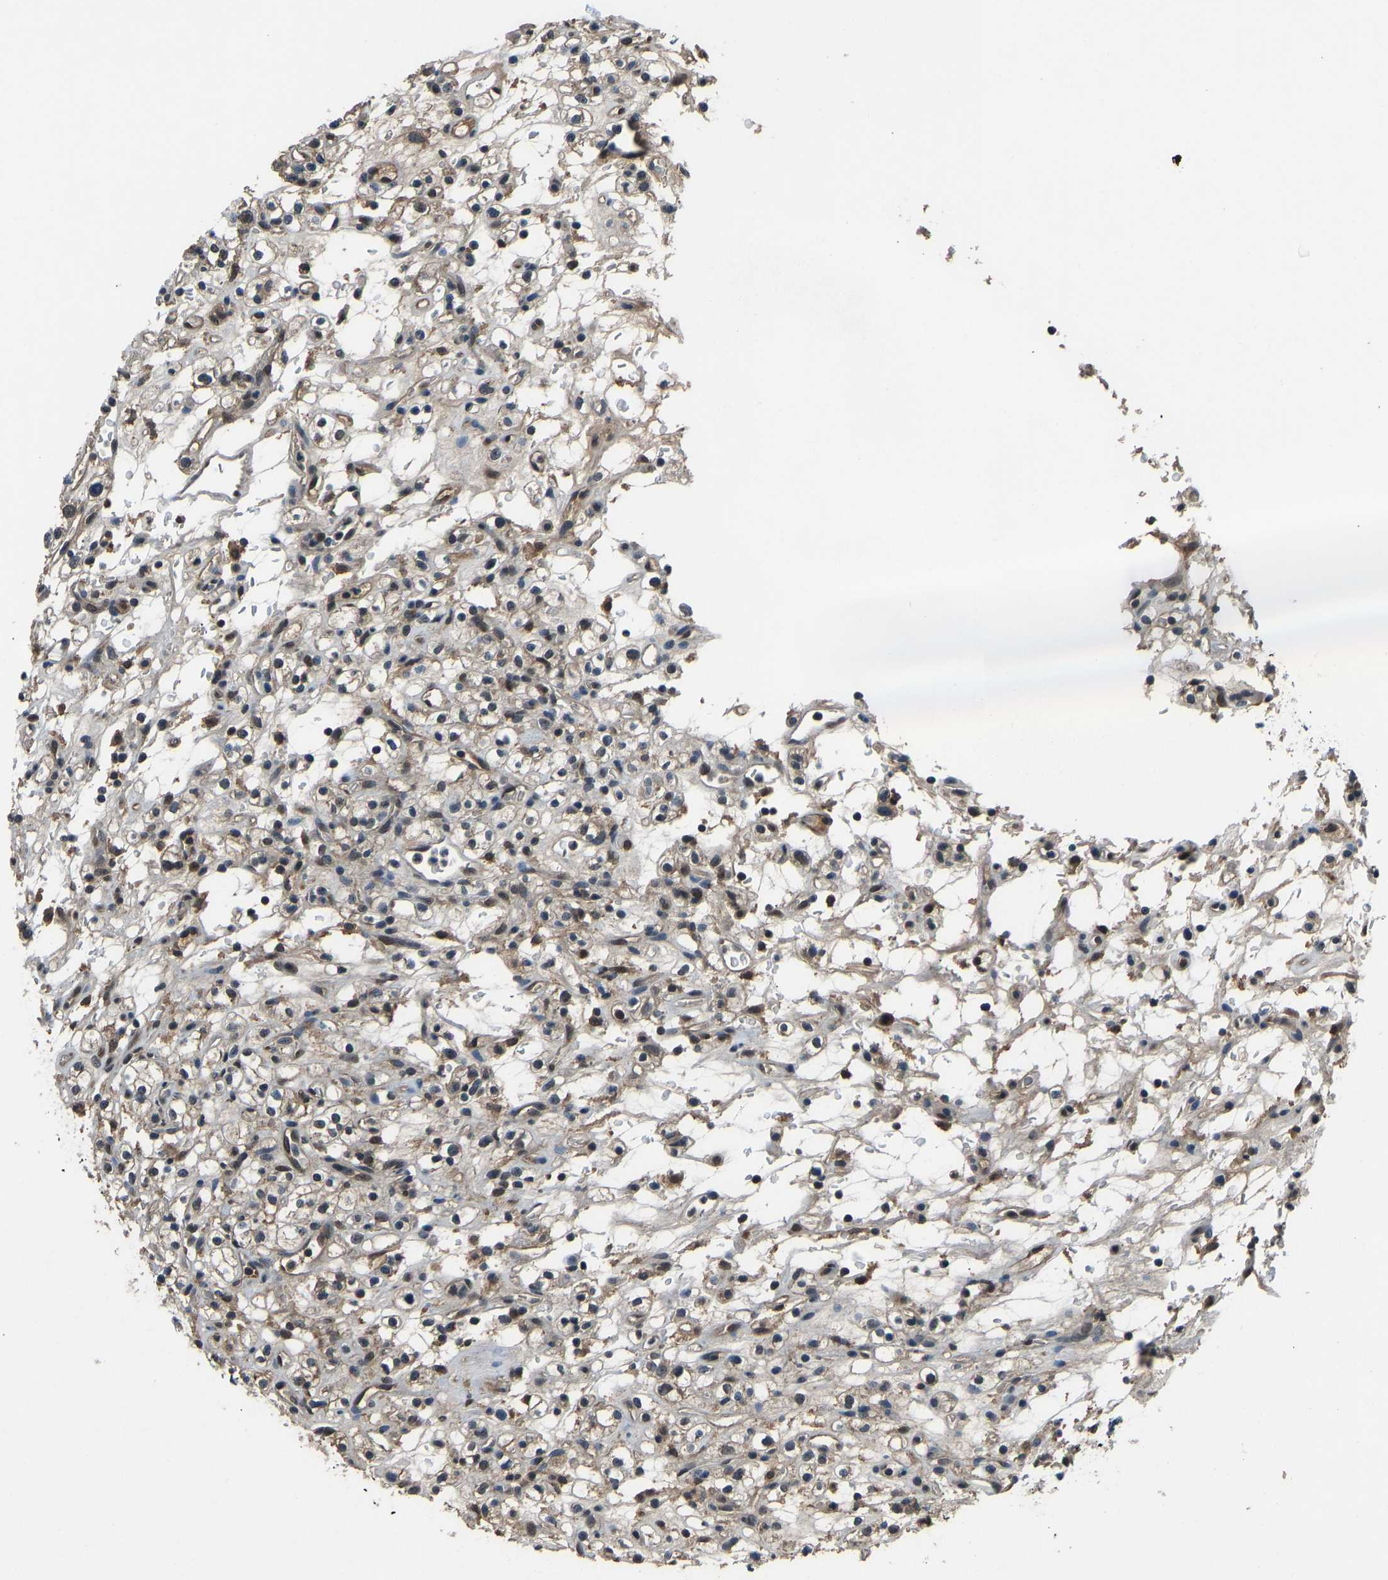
{"staining": {"intensity": "negative", "quantity": "none", "location": "none"}, "tissue": "renal cancer", "cell_type": "Tumor cells", "image_type": "cancer", "snomed": [{"axis": "morphology", "description": "Normal tissue, NOS"}, {"axis": "morphology", "description": "Adenocarcinoma, NOS"}, {"axis": "topography", "description": "Kidney"}], "caption": "IHC image of renal cancer stained for a protein (brown), which shows no staining in tumor cells. (Immunohistochemistry (ihc), brightfield microscopy, high magnification).", "gene": "TOX4", "patient": {"sex": "female", "age": 72}}